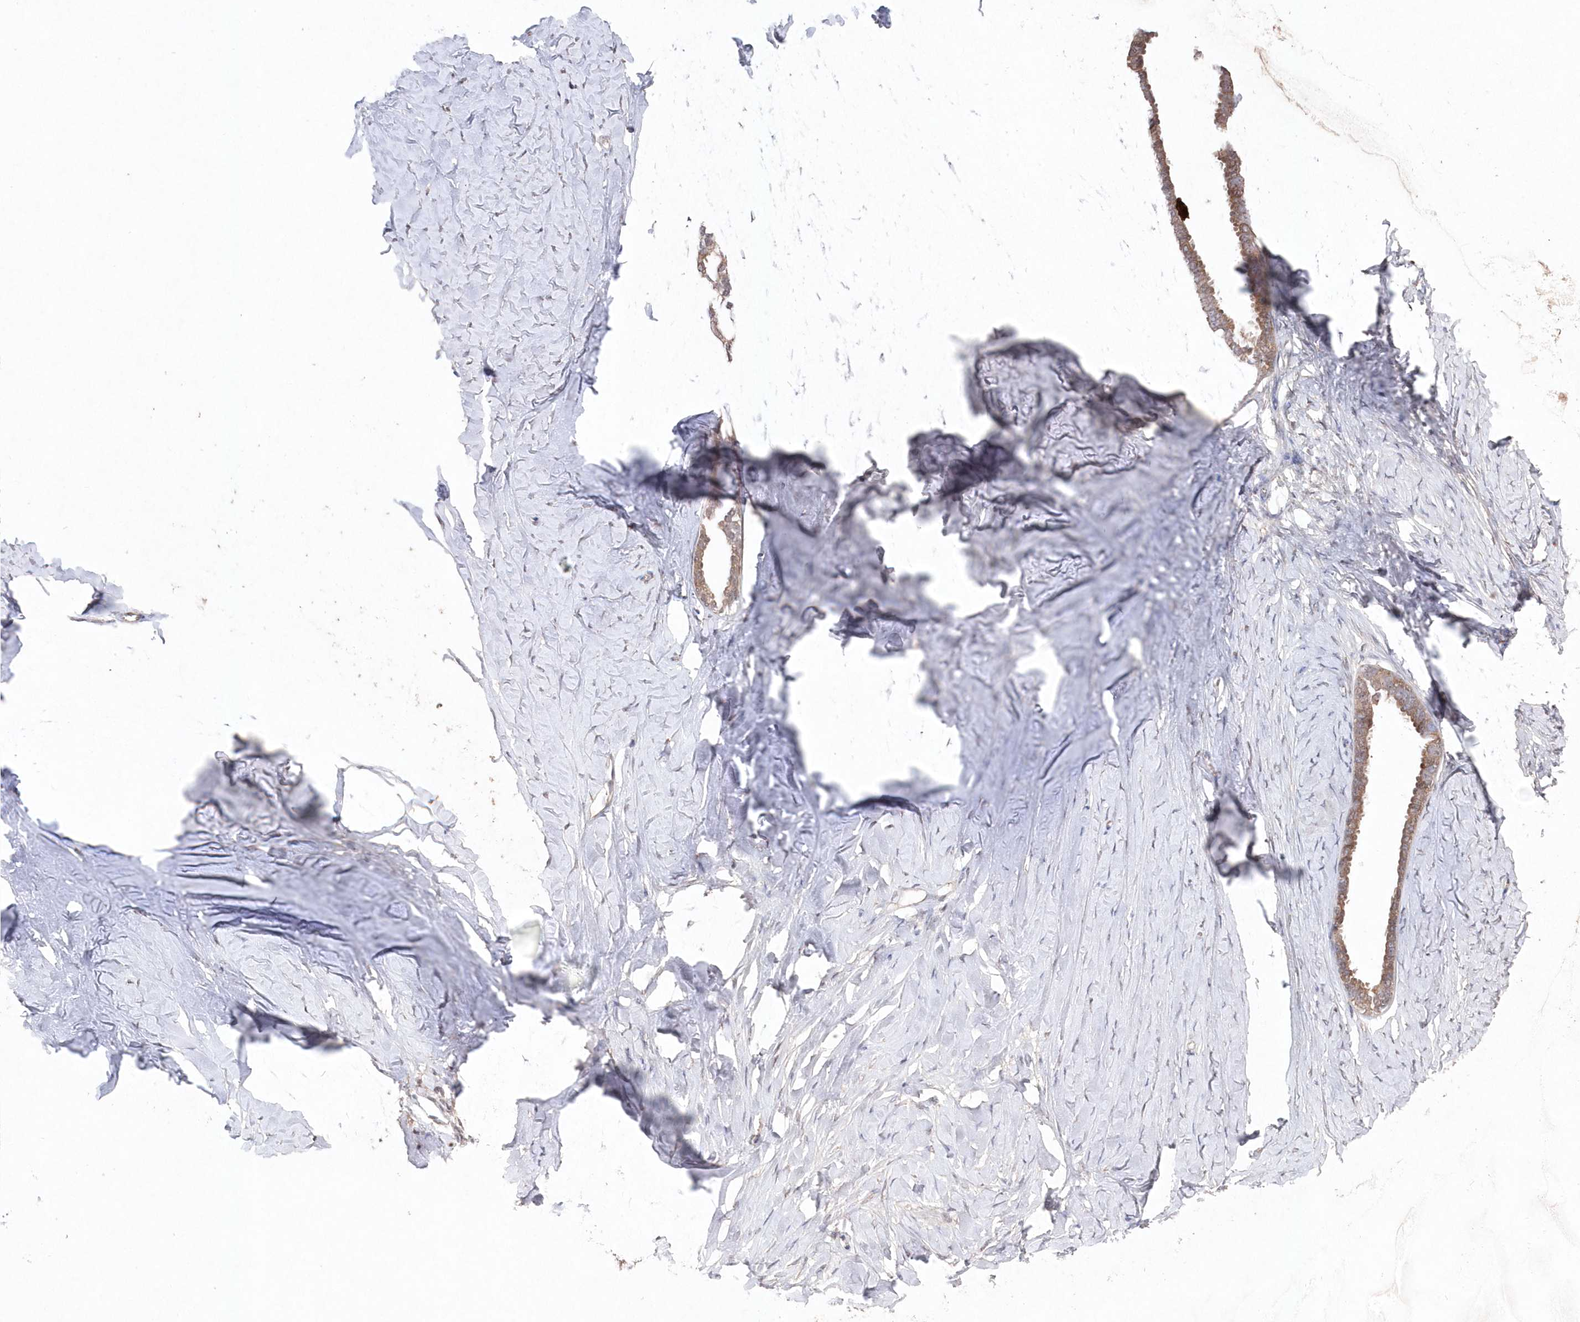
{"staining": {"intensity": "moderate", "quantity": ">75%", "location": "cytoplasmic/membranous"}, "tissue": "ovarian cancer", "cell_type": "Tumor cells", "image_type": "cancer", "snomed": [{"axis": "morphology", "description": "Cystadenocarcinoma, serous, NOS"}, {"axis": "topography", "description": "Ovary"}], "caption": "Ovarian cancer (serous cystadenocarcinoma) was stained to show a protein in brown. There is medium levels of moderate cytoplasmic/membranous expression in approximately >75% of tumor cells.", "gene": "ASNSD1", "patient": {"sex": "female", "age": 79}}